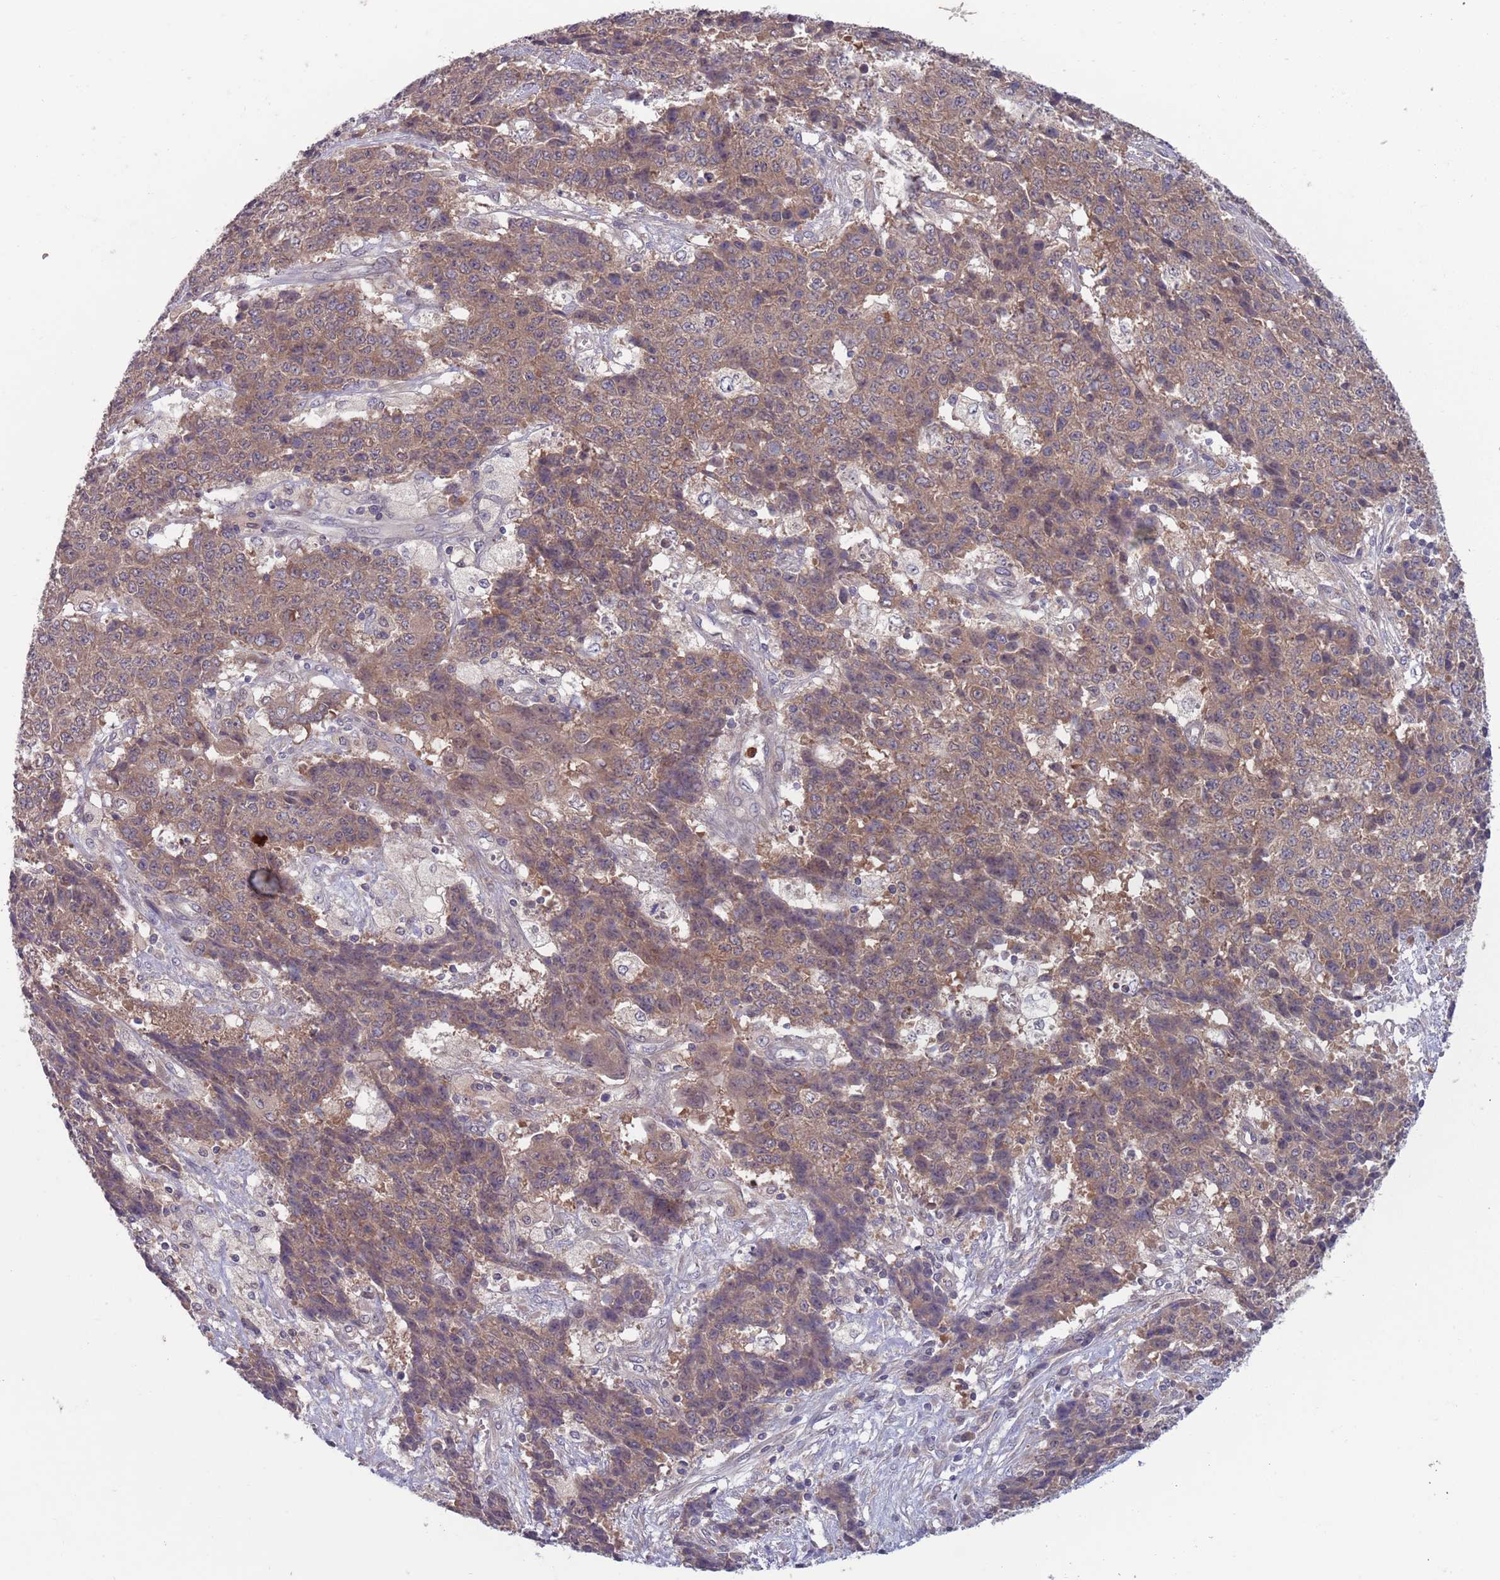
{"staining": {"intensity": "weak", "quantity": ">75%", "location": "cytoplasmic/membranous"}, "tissue": "ovarian cancer", "cell_type": "Tumor cells", "image_type": "cancer", "snomed": [{"axis": "morphology", "description": "Carcinoma, endometroid"}, {"axis": "topography", "description": "Ovary"}], "caption": "Protein expression analysis of ovarian endometroid carcinoma displays weak cytoplasmic/membranous positivity in approximately >75% of tumor cells. (Stains: DAB in brown, nuclei in blue, Microscopy: brightfield microscopy at high magnification).", "gene": "TYW1", "patient": {"sex": "female", "age": 42}}